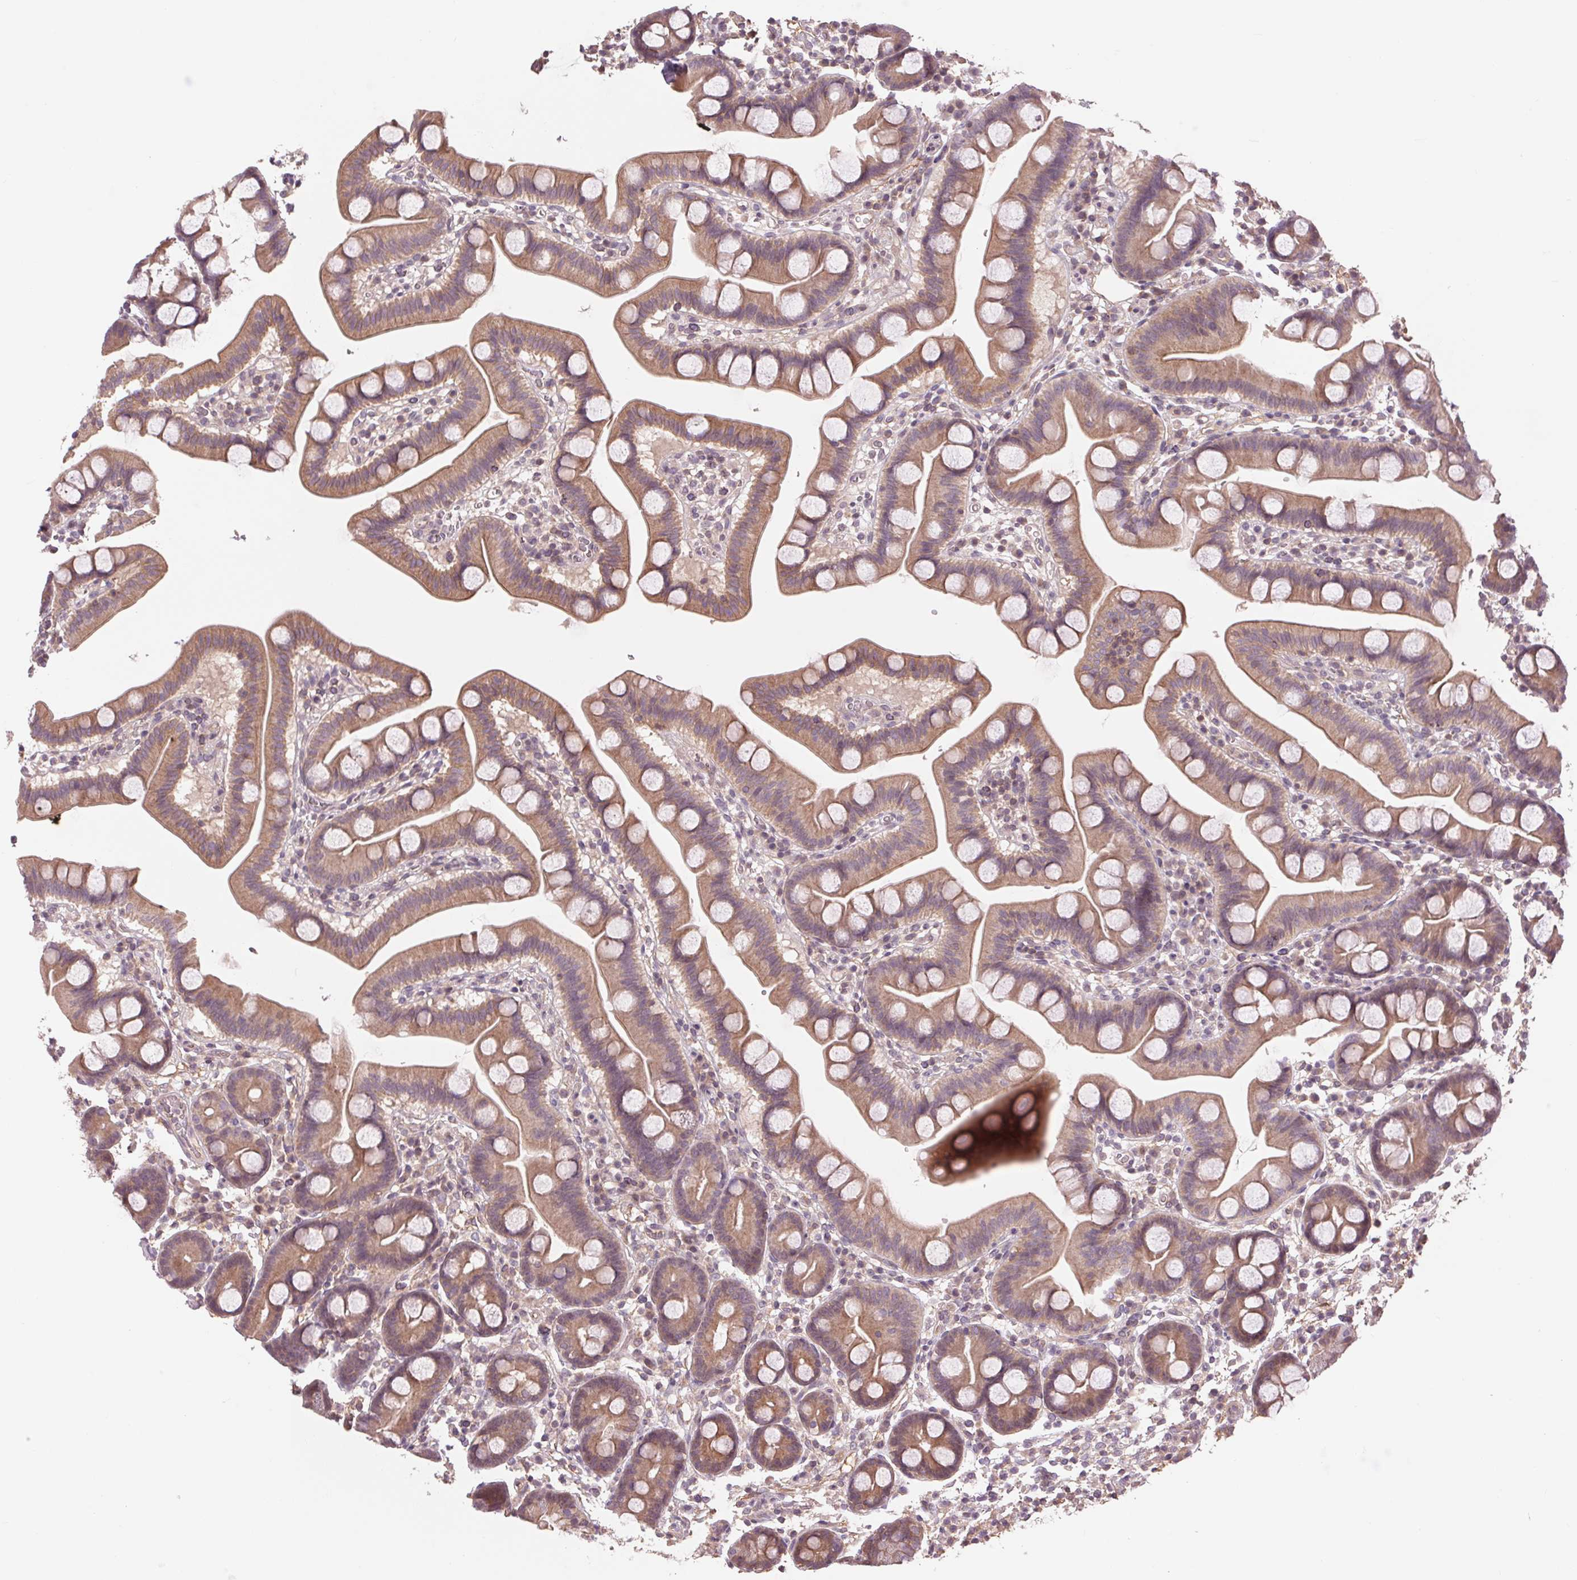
{"staining": {"intensity": "weak", "quantity": ">75%", "location": "cytoplasmic/membranous"}, "tissue": "duodenum", "cell_type": "Glandular cells", "image_type": "normal", "snomed": [{"axis": "morphology", "description": "Normal tissue, NOS"}, {"axis": "topography", "description": "Pancreas"}, {"axis": "topography", "description": "Duodenum"}], "caption": "Immunohistochemical staining of unremarkable human duodenum demonstrates >75% levels of weak cytoplasmic/membranous protein staining in approximately >75% of glandular cells. The staining was performed using DAB to visualize the protein expression in brown, while the nuclei were stained in blue with hematoxylin (Magnification: 20x).", "gene": "SH3RF2", "patient": {"sex": "male", "age": 59}}